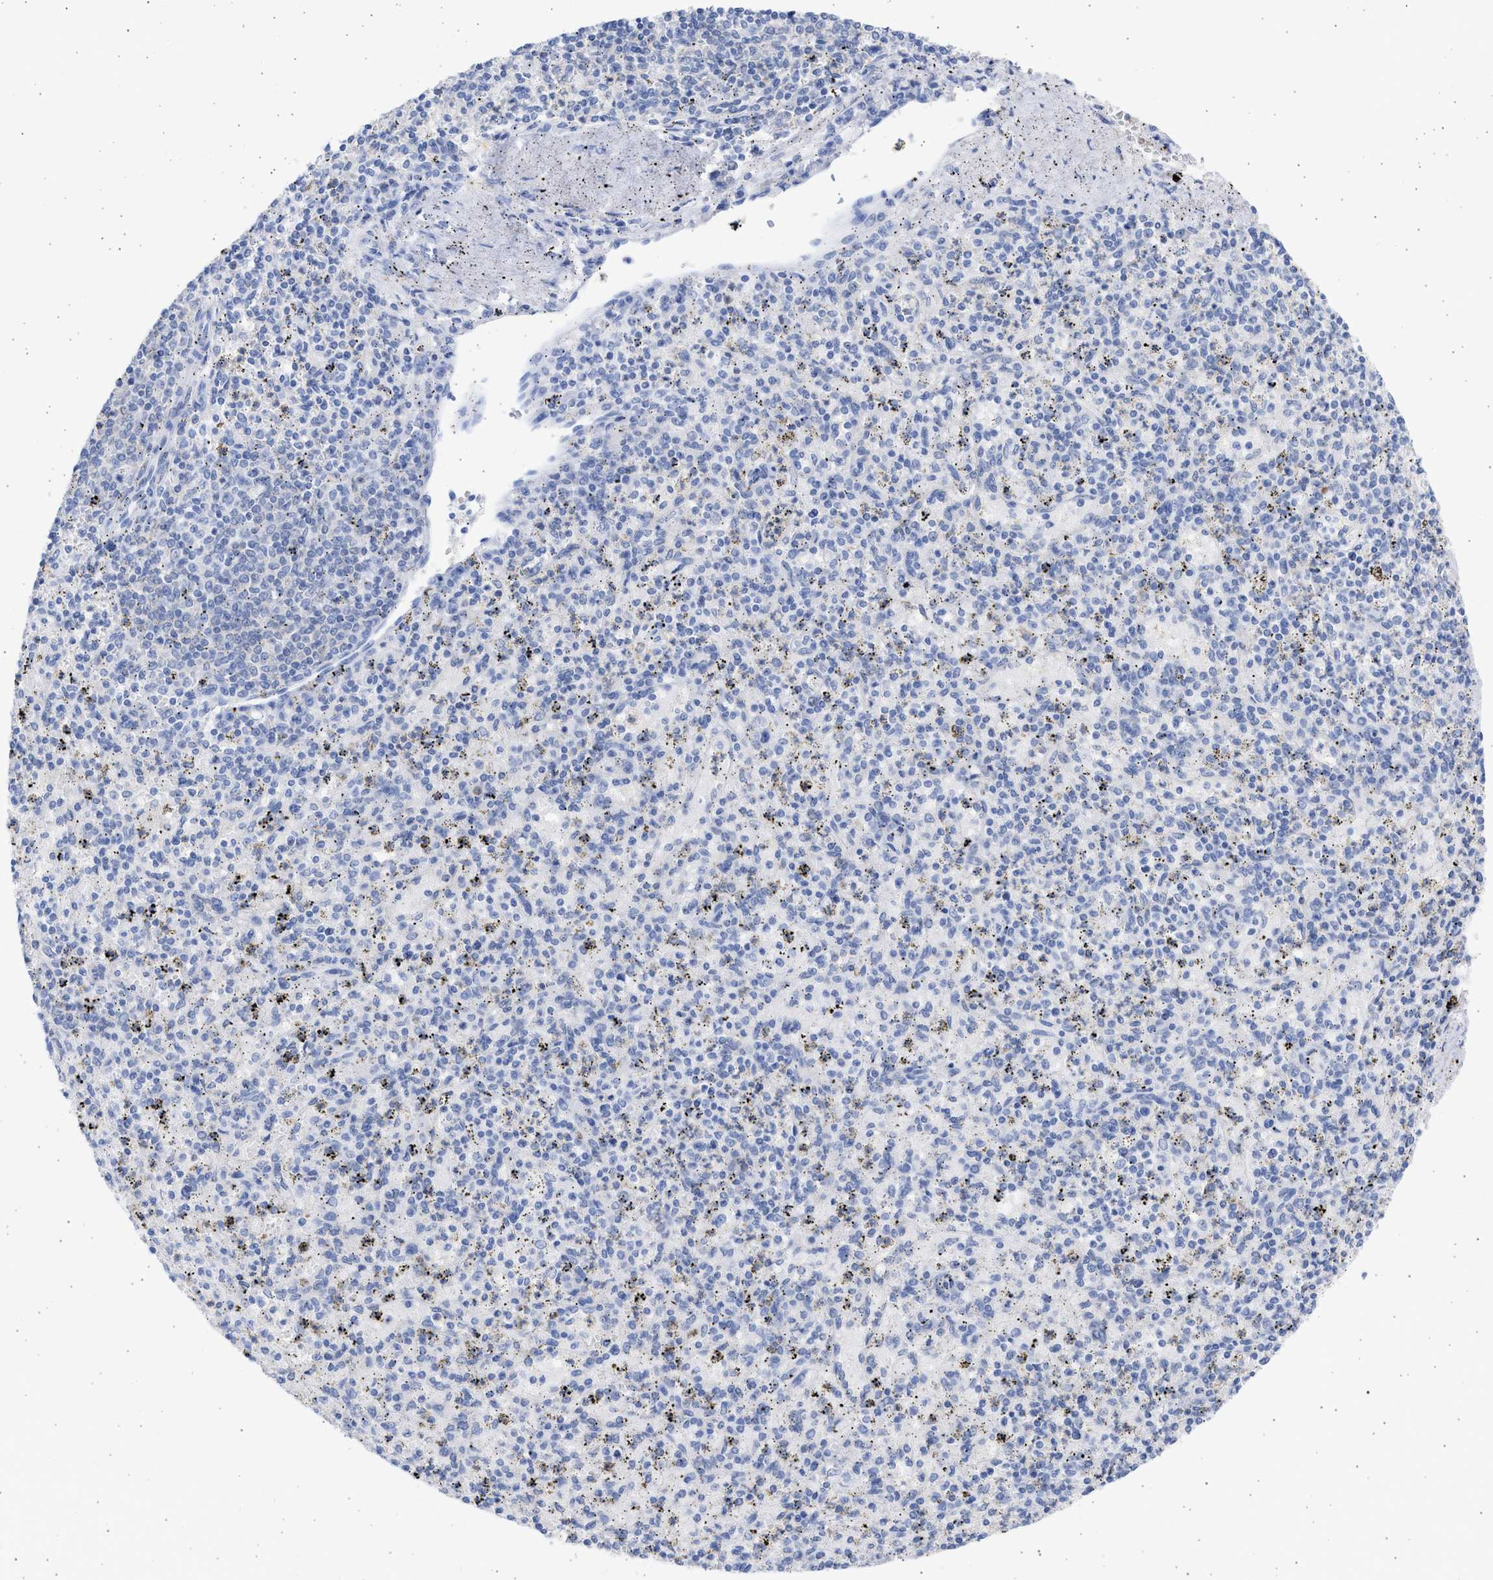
{"staining": {"intensity": "negative", "quantity": "none", "location": "none"}, "tissue": "spleen", "cell_type": "Cells in red pulp", "image_type": "normal", "snomed": [{"axis": "morphology", "description": "Normal tissue, NOS"}, {"axis": "topography", "description": "Spleen"}], "caption": "Immunohistochemistry (IHC) of normal human spleen displays no expression in cells in red pulp.", "gene": "ALDOC", "patient": {"sex": "male", "age": 72}}